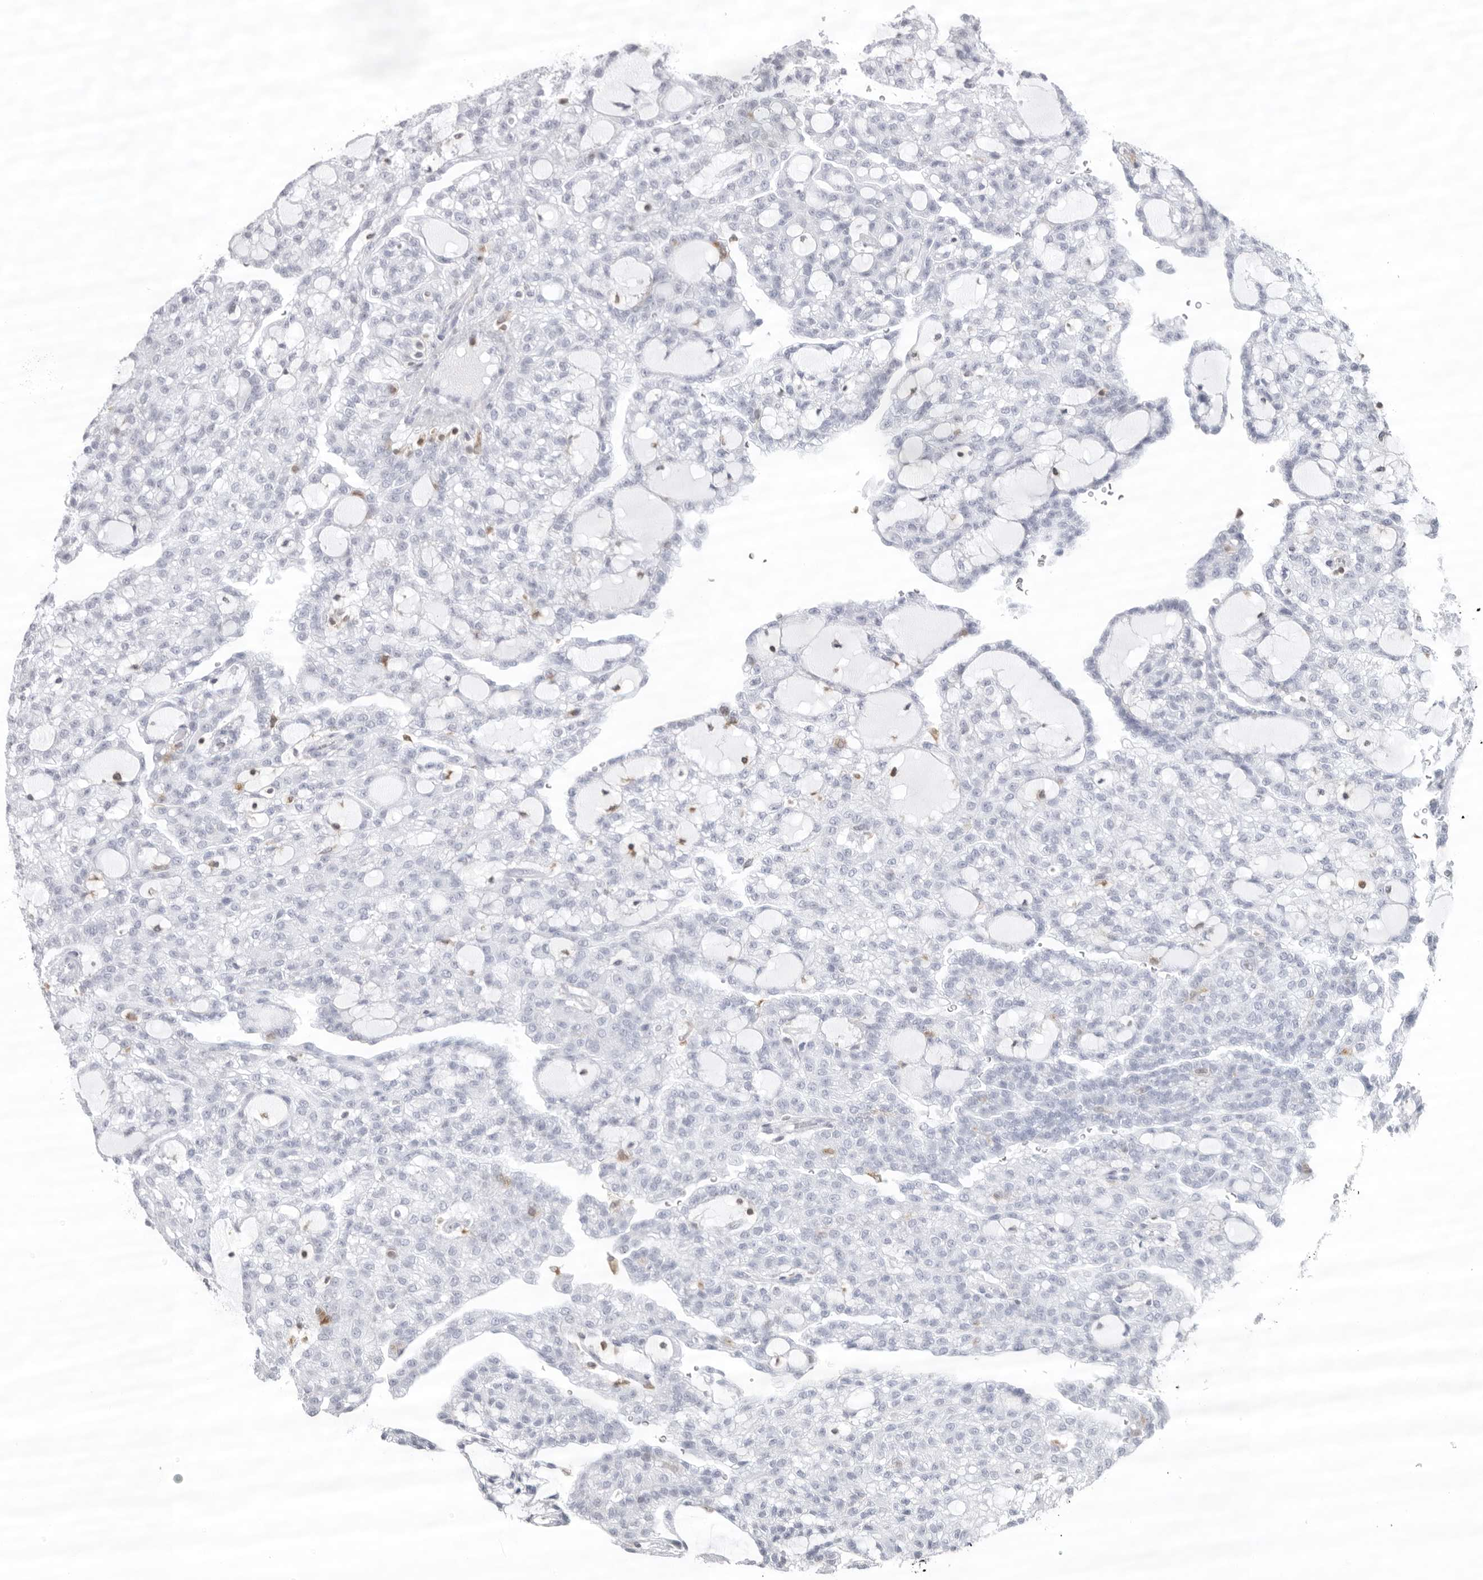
{"staining": {"intensity": "negative", "quantity": "none", "location": "none"}, "tissue": "renal cancer", "cell_type": "Tumor cells", "image_type": "cancer", "snomed": [{"axis": "morphology", "description": "Adenocarcinoma, NOS"}, {"axis": "topography", "description": "Kidney"}], "caption": "This is an IHC photomicrograph of renal cancer. There is no staining in tumor cells.", "gene": "FMNL1", "patient": {"sex": "male", "age": 63}}